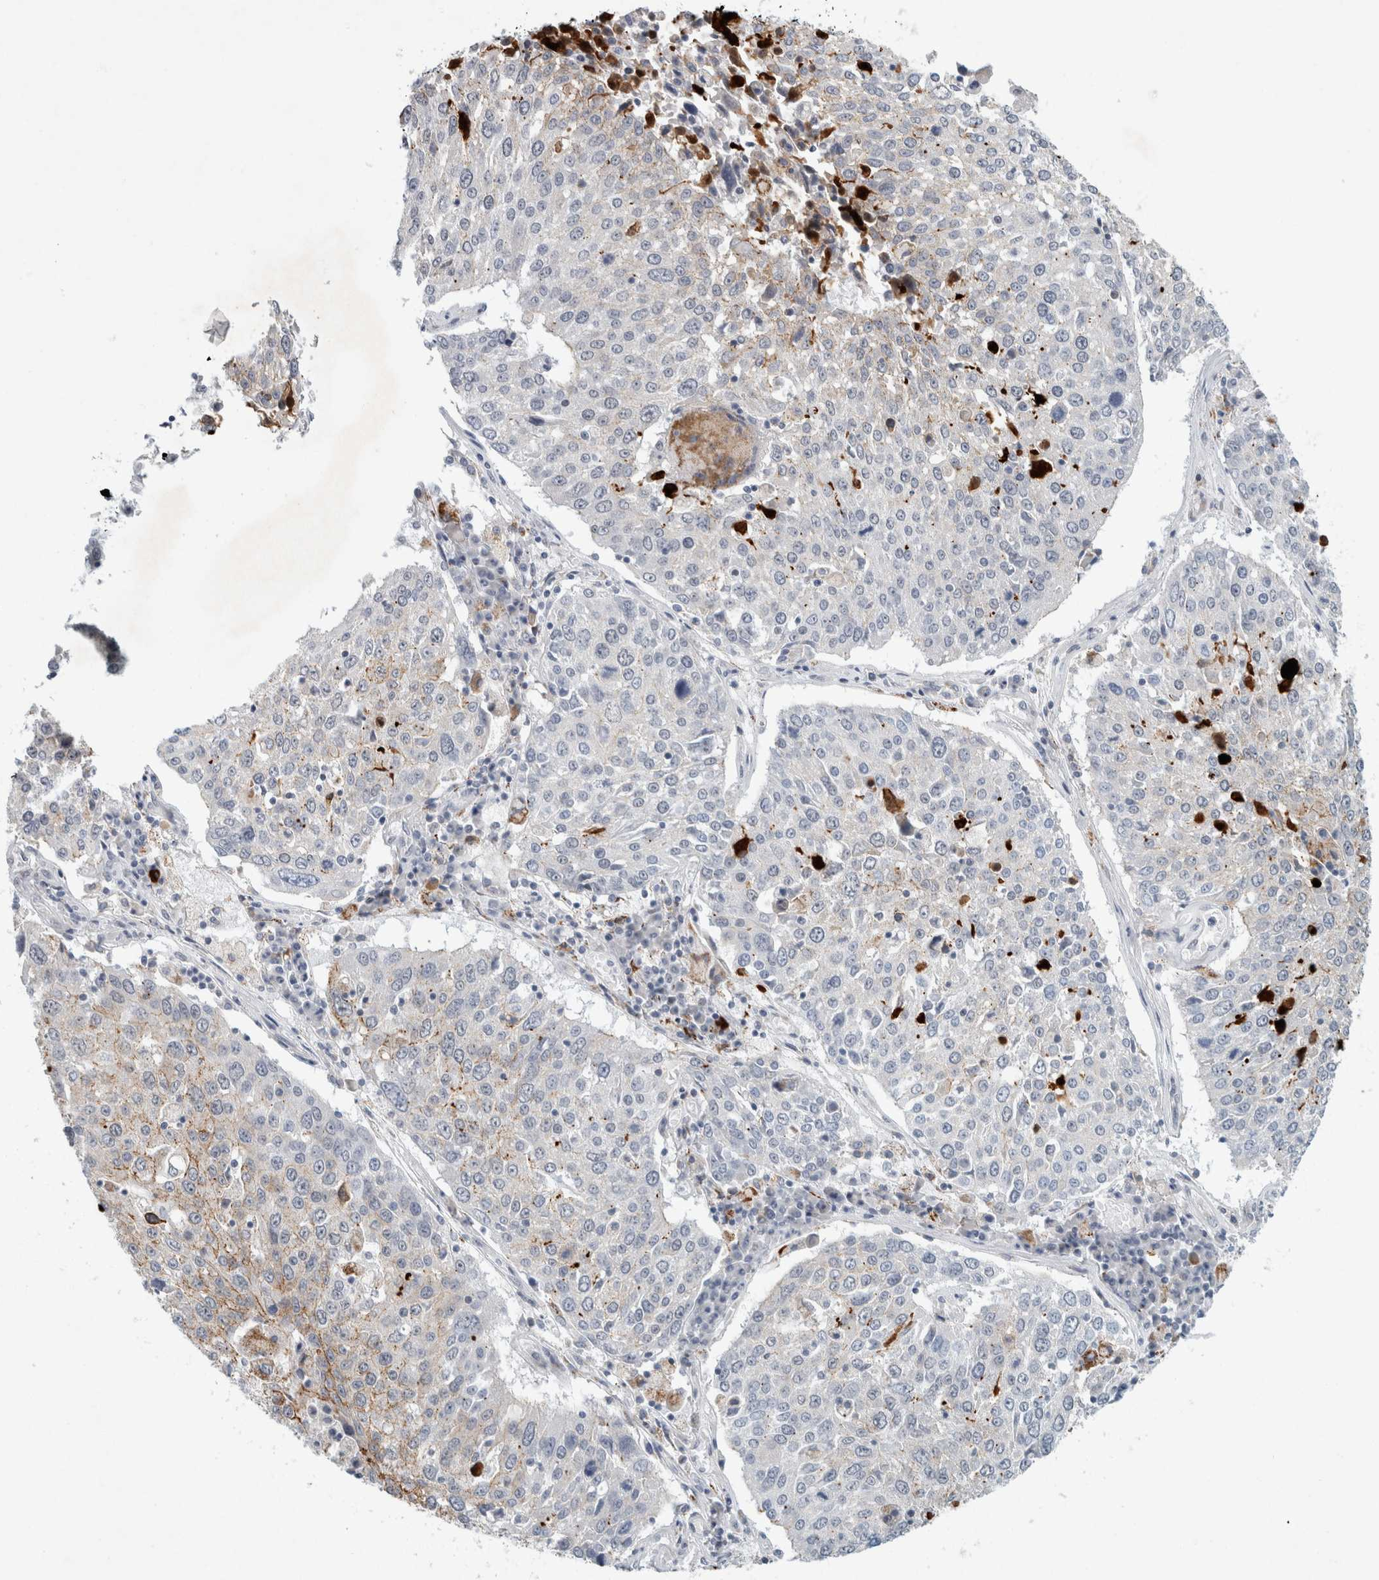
{"staining": {"intensity": "weak", "quantity": "<25%", "location": "cytoplasmic/membranous"}, "tissue": "lung cancer", "cell_type": "Tumor cells", "image_type": "cancer", "snomed": [{"axis": "morphology", "description": "Squamous cell carcinoma, NOS"}, {"axis": "topography", "description": "Lung"}], "caption": "This image is of lung squamous cell carcinoma stained with immunohistochemistry to label a protein in brown with the nuclei are counter-stained blue. There is no staining in tumor cells. (DAB immunohistochemistry with hematoxylin counter stain).", "gene": "NIPA1", "patient": {"sex": "male", "age": 65}}